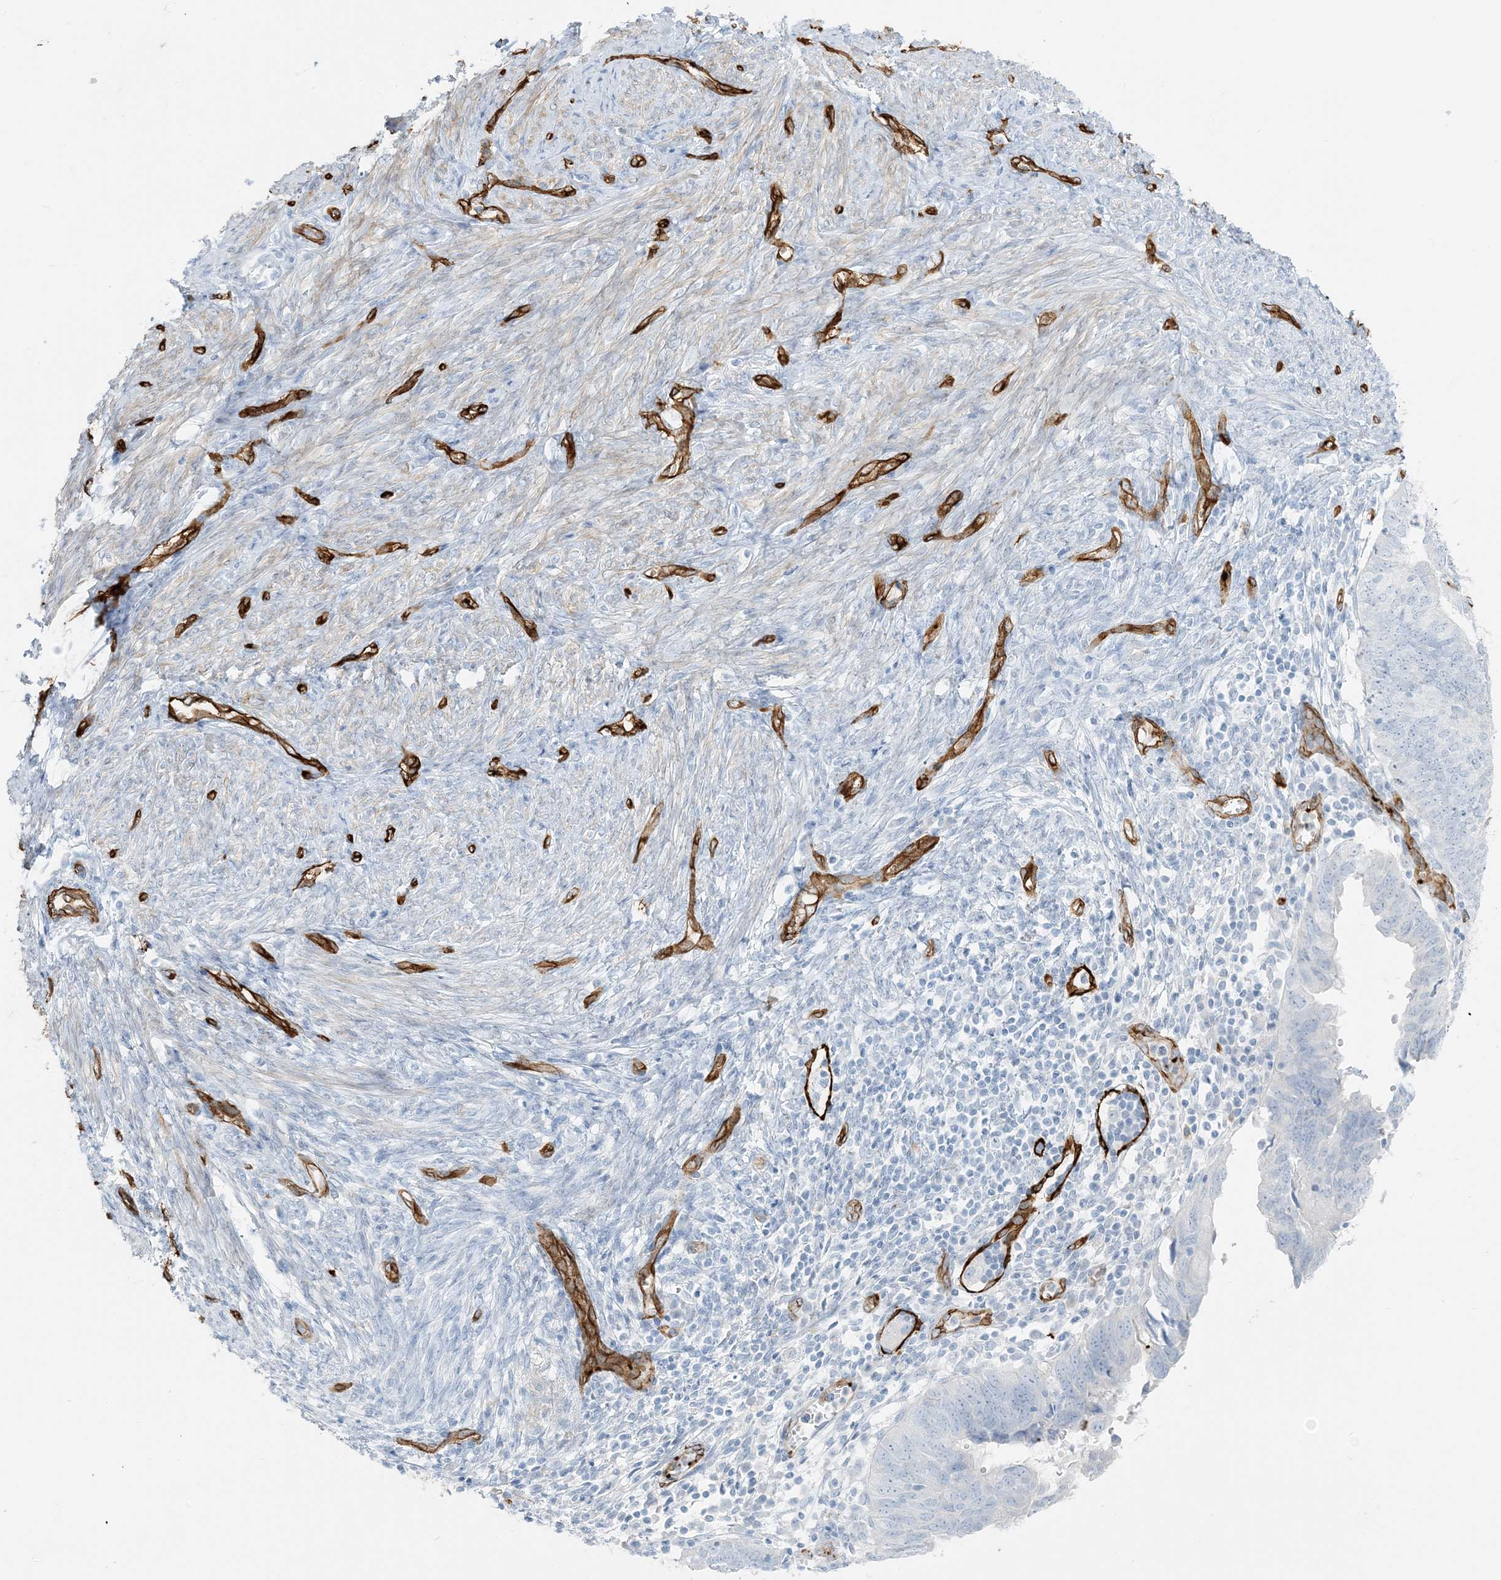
{"staining": {"intensity": "negative", "quantity": "none", "location": "none"}, "tissue": "endometrial cancer", "cell_type": "Tumor cells", "image_type": "cancer", "snomed": [{"axis": "morphology", "description": "Adenocarcinoma, NOS"}, {"axis": "topography", "description": "Uterus"}], "caption": "IHC of human adenocarcinoma (endometrial) exhibits no expression in tumor cells.", "gene": "EPS8L3", "patient": {"sex": "female", "age": 77}}